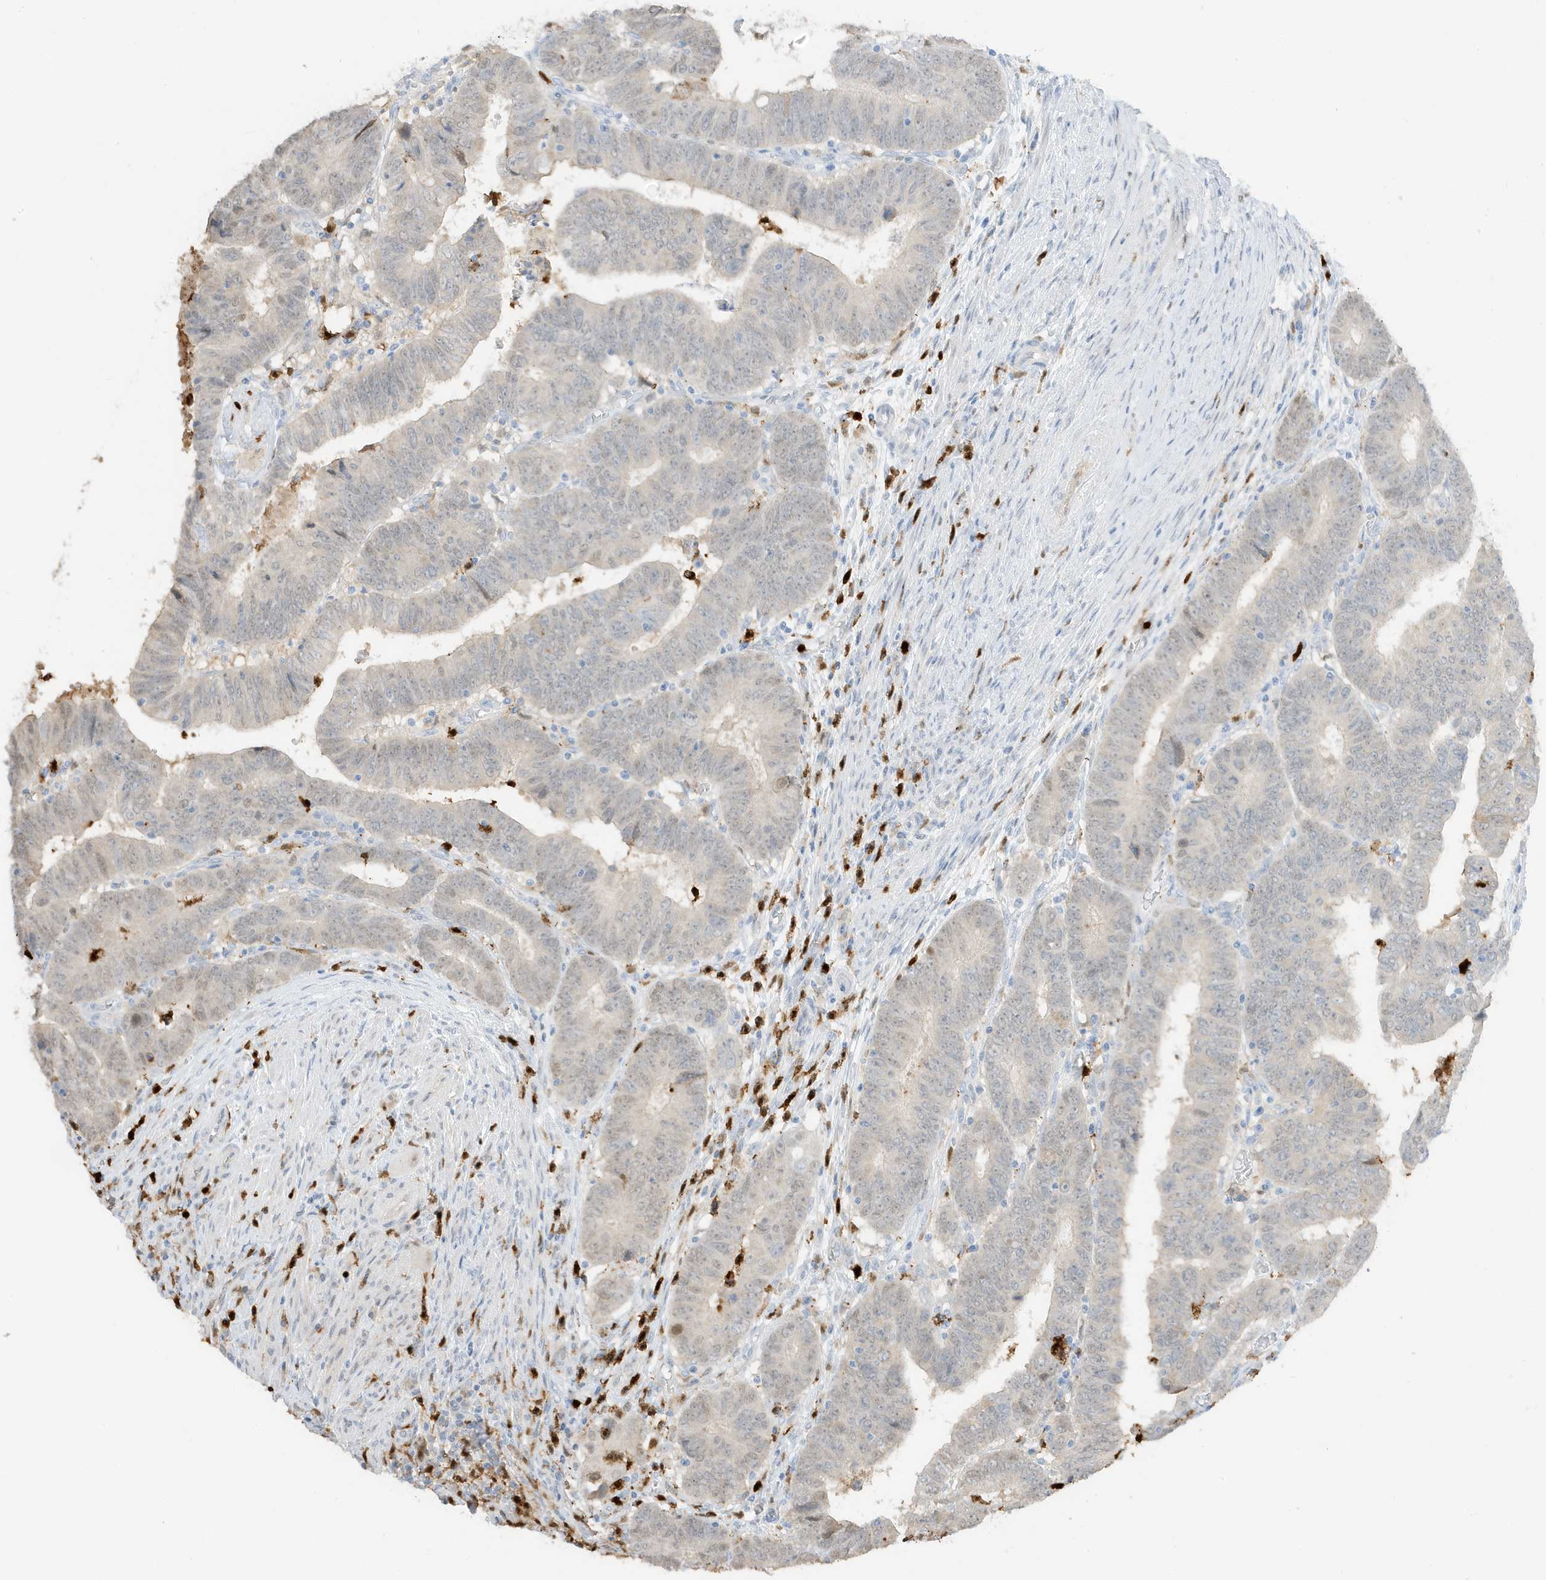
{"staining": {"intensity": "negative", "quantity": "none", "location": "none"}, "tissue": "colorectal cancer", "cell_type": "Tumor cells", "image_type": "cancer", "snomed": [{"axis": "morphology", "description": "Normal tissue, NOS"}, {"axis": "morphology", "description": "Adenocarcinoma, NOS"}, {"axis": "topography", "description": "Rectum"}], "caption": "A photomicrograph of adenocarcinoma (colorectal) stained for a protein exhibits no brown staining in tumor cells. (Brightfield microscopy of DAB (3,3'-diaminobenzidine) IHC at high magnification).", "gene": "GCA", "patient": {"sex": "female", "age": 65}}